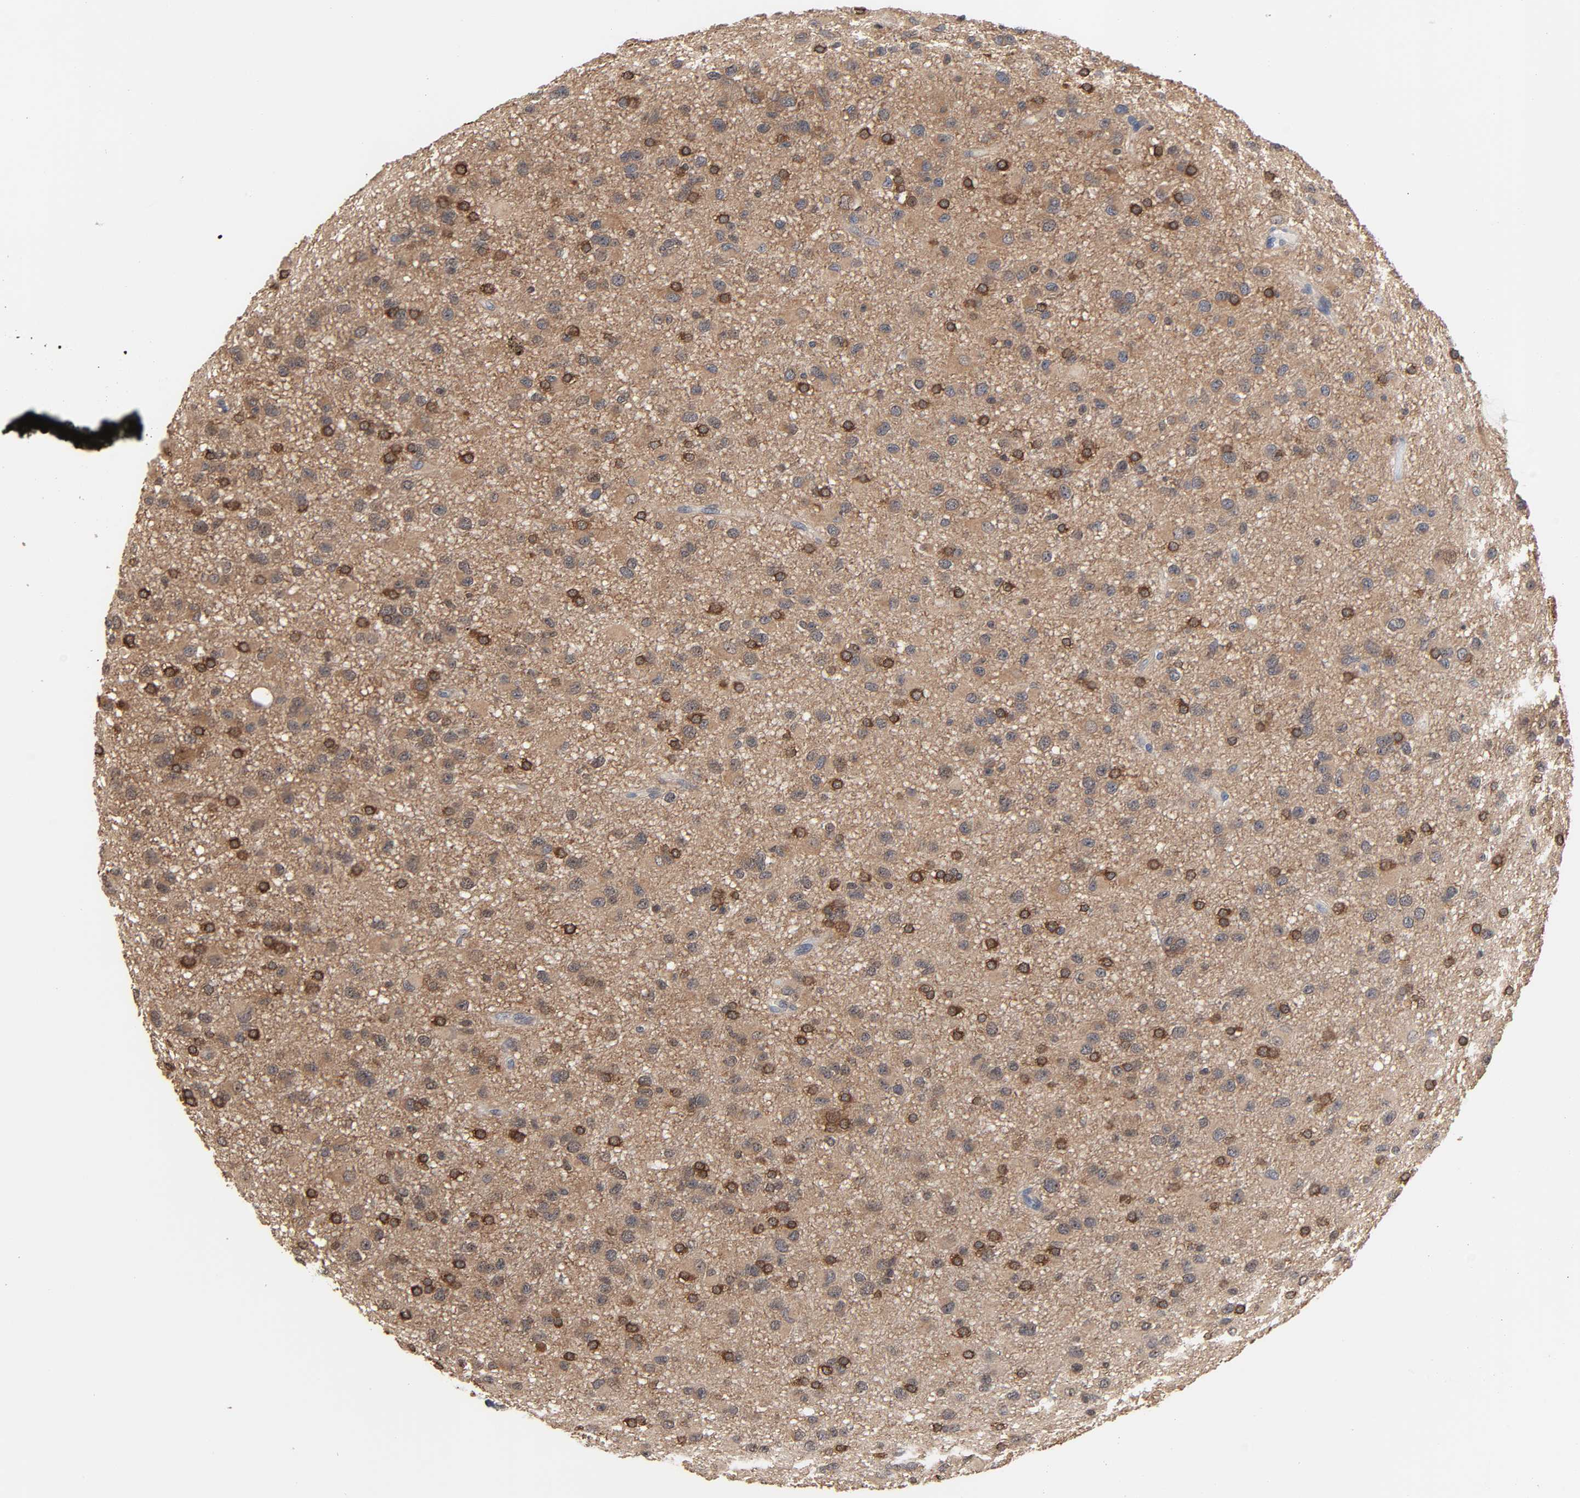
{"staining": {"intensity": "moderate", "quantity": "25%-75%", "location": "cytoplasmic/membranous"}, "tissue": "glioma", "cell_type": "Tumor cells", "image_type": "cancer", "snomed": [{"axis": "morphology", "description": "Glioma, malignant, Low grade"}, {"axis": "topography", "description": "Brain"}], "caption": "Immunohistochemistry of human glioma exhibits medium levels of moderate cytoplasmic/membranous expression in about 25%-75% of tumor cells.", "gene": "DDX10", "patient": {"sex": "male", "age": 42}}